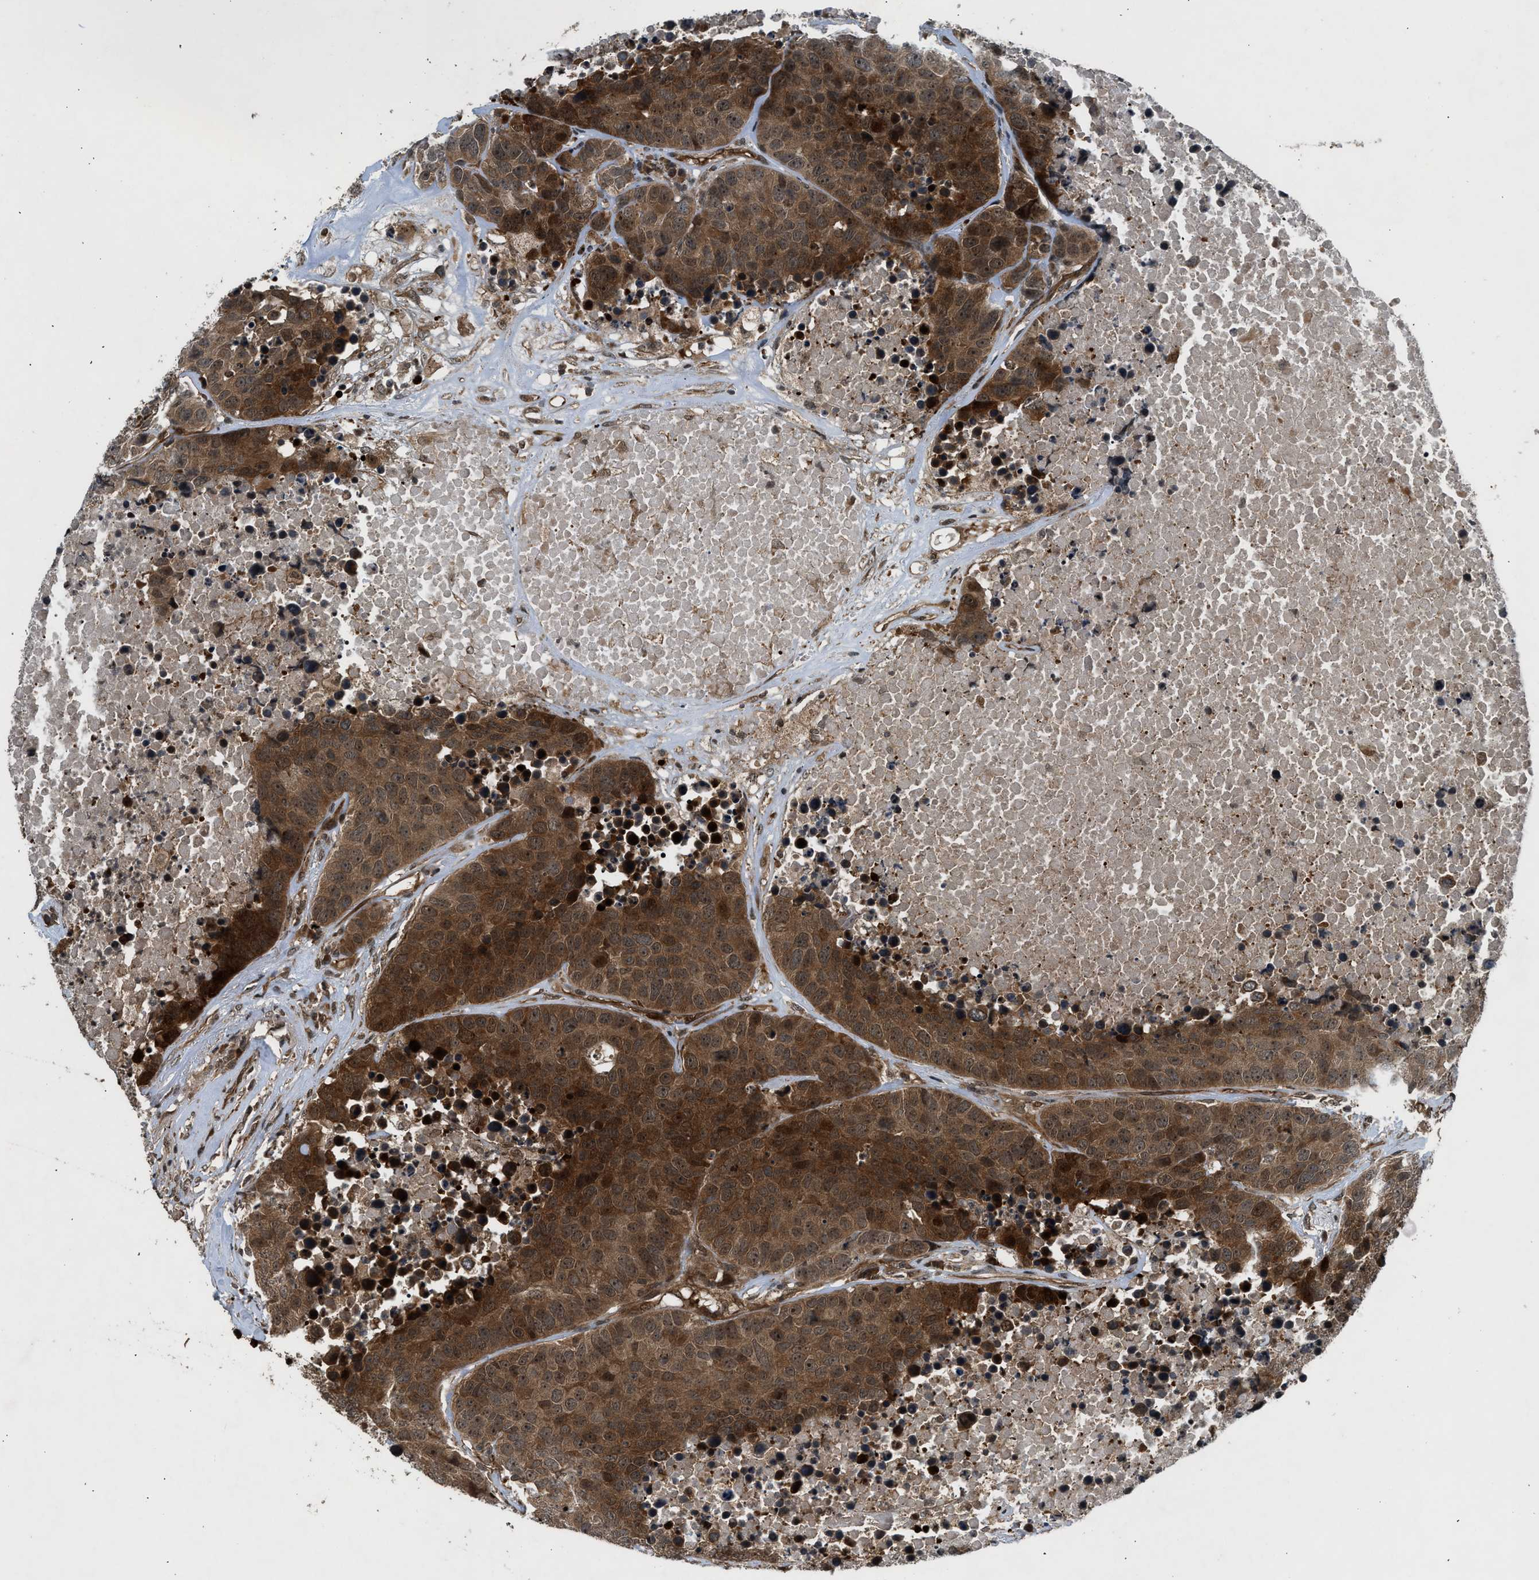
{"staining": {"intensity": "strong", "quantity": ">75%", "location": "cytoplasmic/membranous"}, "tissue": "carcinoid", "cell_type": "Tumor cells", "image_type": "cancer", "snomed": [{"axis": "morphology", "description": "Carcinoid, malignant, NOS"}, {"axis": "topography", "description": "Lung"}], "caption": "A micrograph of carcinoid stained for a protein displays strong cytoplasmic/membranous brown staining in tumor cells.", "gene": "TXNL1", "patient": {"sex": "male", "age": 60}}